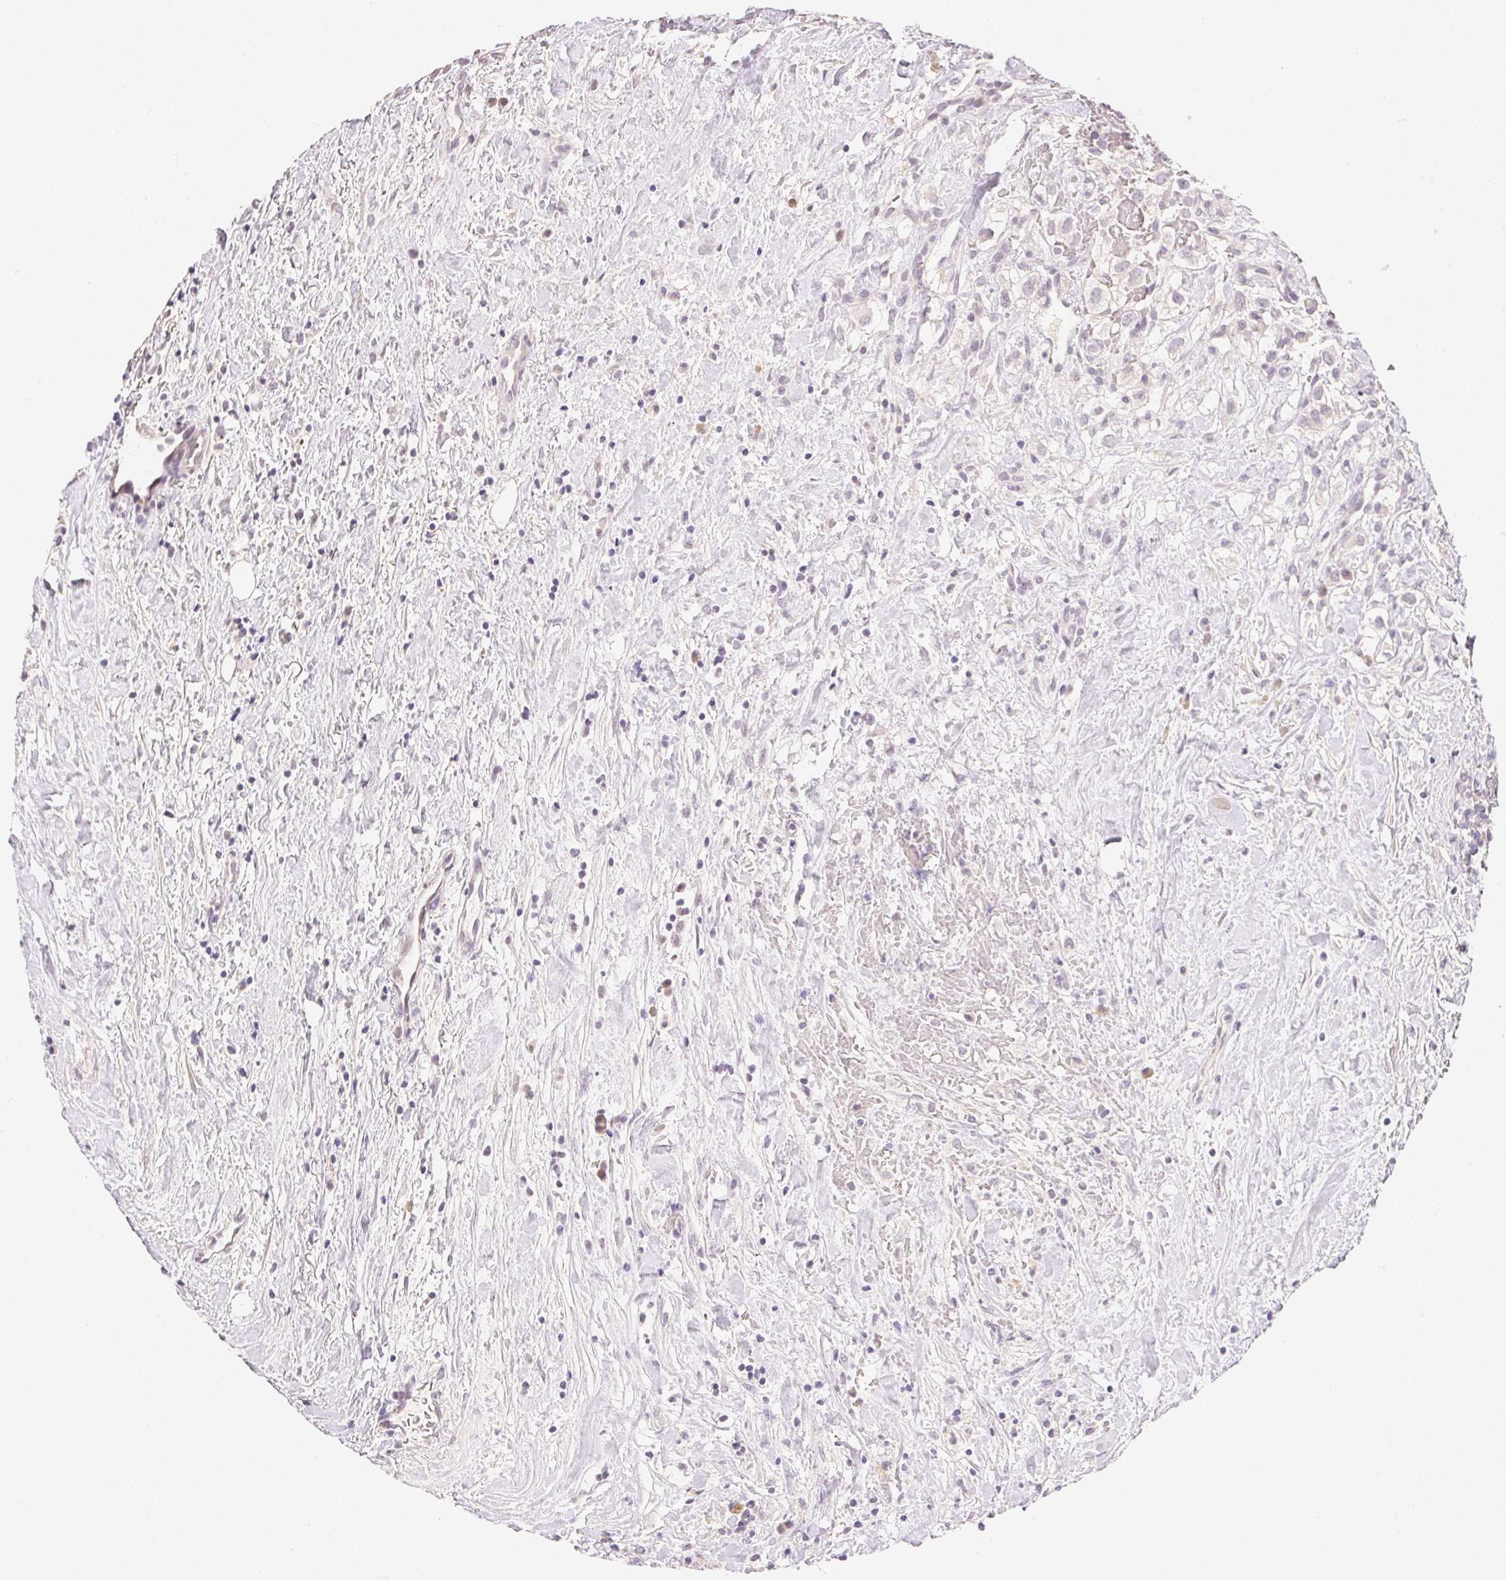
{"staining": {"intensity": "negative", "quantity": "none", "location": "none"}, "tissue": "renal cancer", "cell_type": "Tumor cells", "image_type": "cancer", "snomed": [{"axis": "morphology", "description": "Adenocarcinoma, NOS"}, {"axis": "topography", "description": "Kidney"}], "caption": "Immunohistochemistry image of neoplastic tissue: human renal adenocarcinoma stained with DAB exhibits no significant protein positivity in tumor cells.", "gene": "DHCR24", "patient": {"sex": "male", "age": 59}}